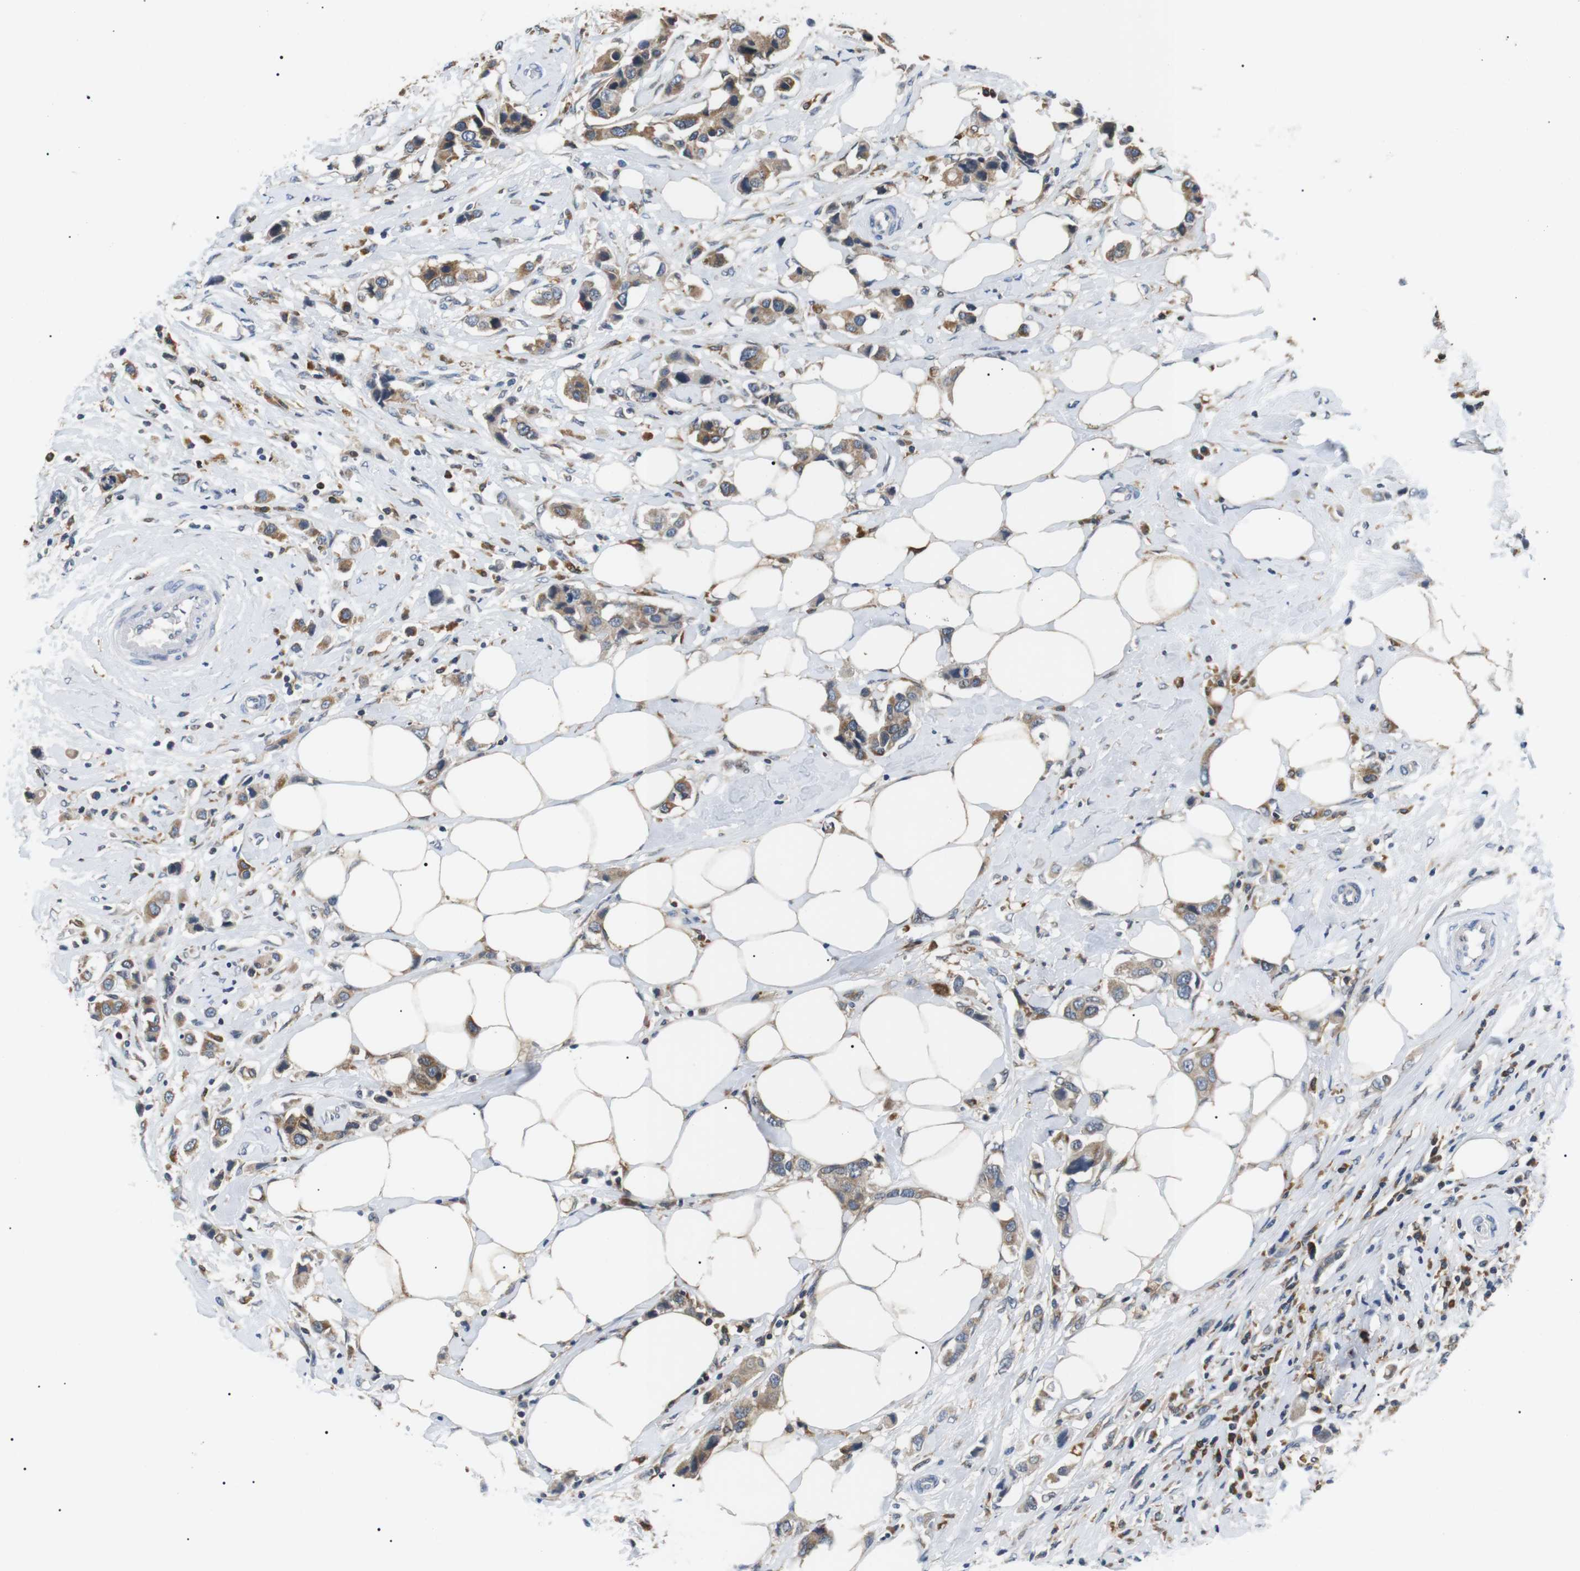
{"staining": {"intensity": "moderate", "quantity": ">75%", "location": "cytoplasmic/membranous"}, "tissue": "breast cancer", "cell_type": "Tumor cells", "image_type": "cancer", "snomed": [{"axis": "morphology", "description": "Normal tissue, NOS"}, {"axis": "morphology", "description": "Duct carcinoma"}, {"axis": "topography", "description": "Breast"}], "caption": "Human breast cancer (invasive ductal carcinoma) stained with a protein marker reveals moderate staining in tumor cells.", "gene": "RAB9A", "patient": {"sex": "female", "age": 50}}